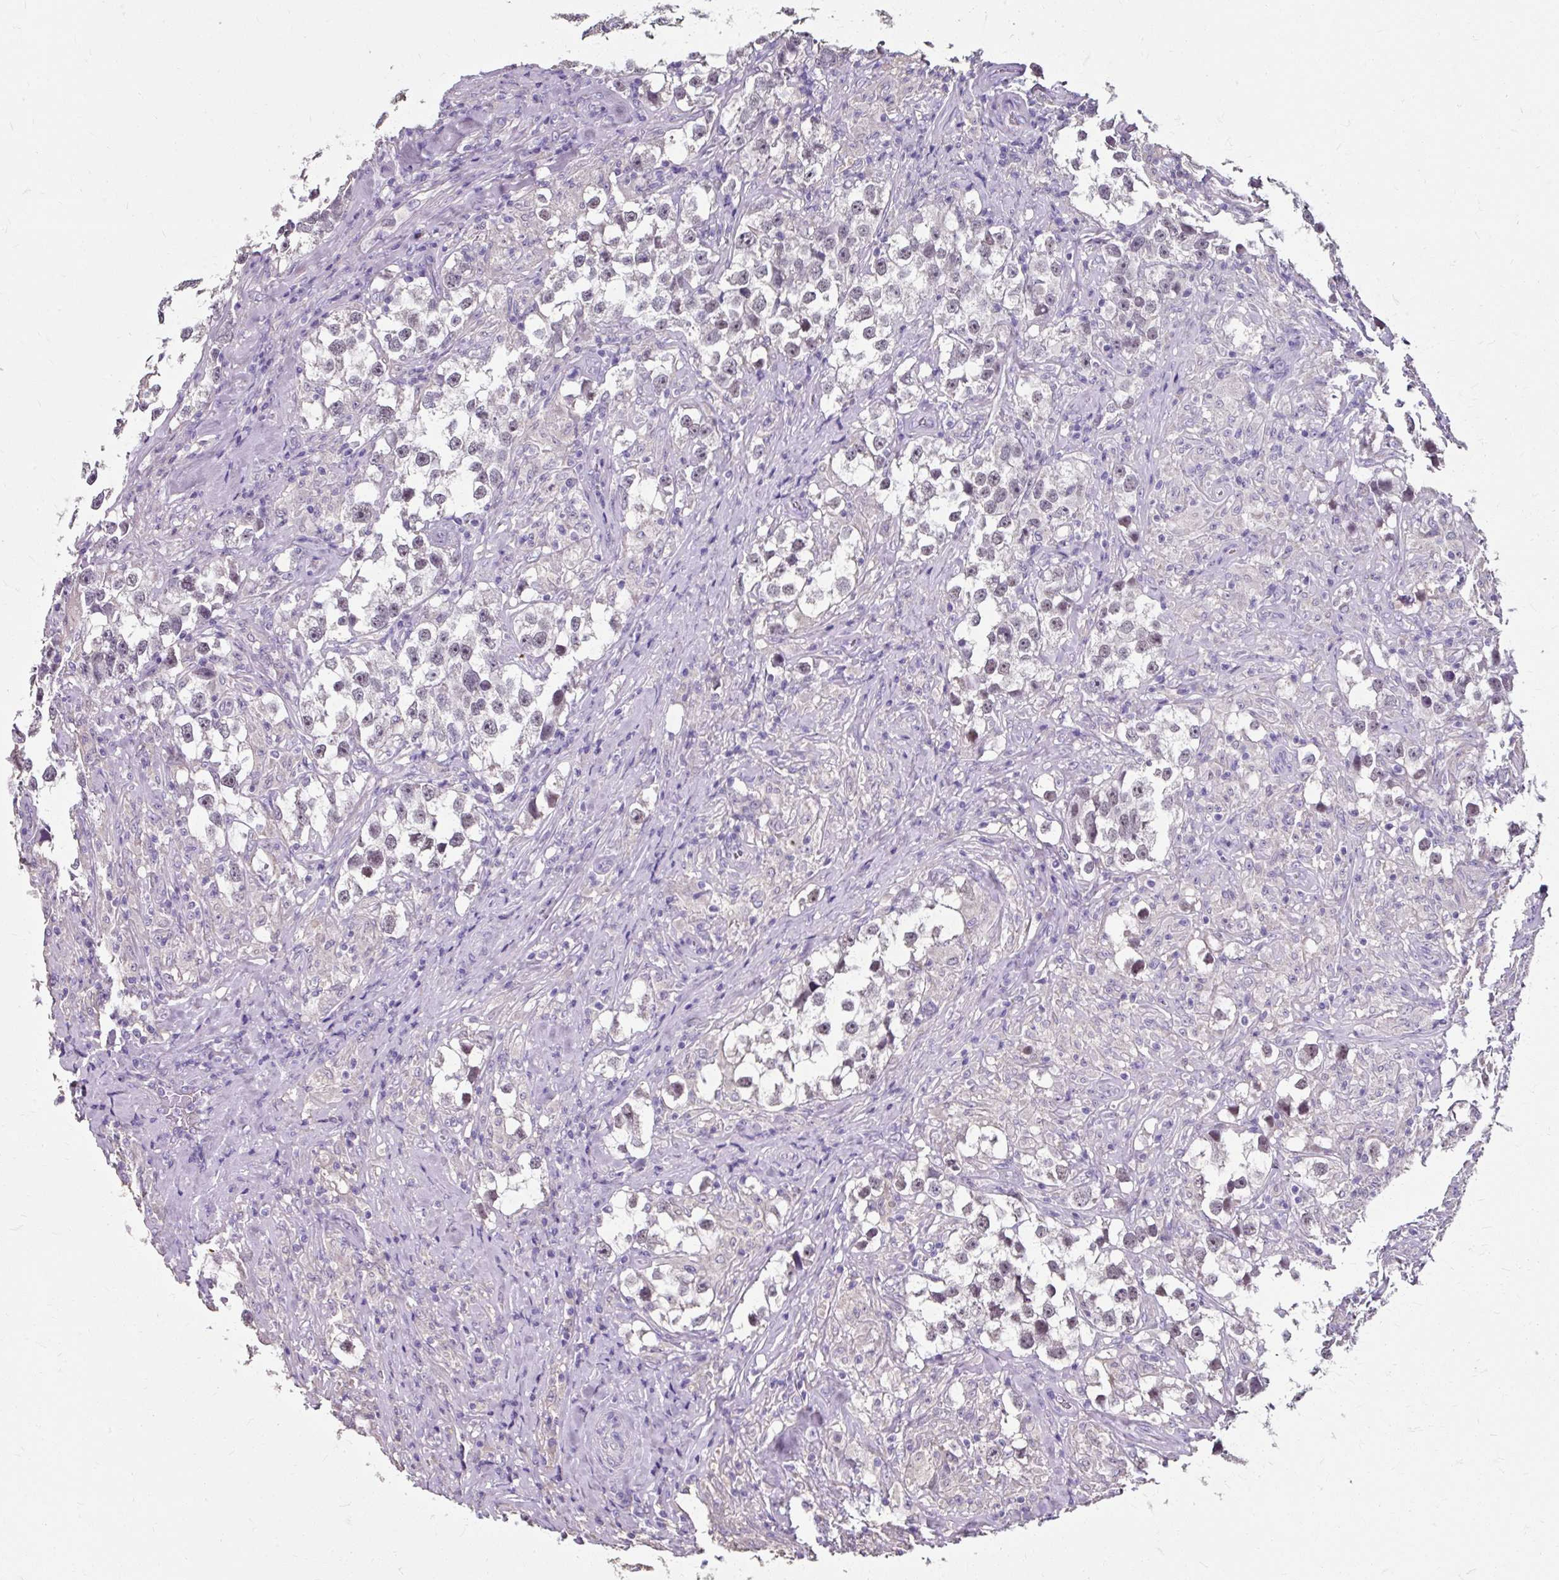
{"staining": {"intensity": "weak", "quantity": "25%-75%", "location": "nuclear"}, "tissue": "testis cancer", "cell_type": "Tumor cells", "image_type": "cancer", "snomed": [{"axis": "morphology", "description": "Seminoma, NOS"}, {"axis": "topography", "description": "Testis"}], "caption": "Protein expression analysis of seminoma (testis) exhibits weak nuclear expression in approximately 25%-75% of tumor cells. Using DAB (brown) and hematoxylin (blue) stains, captured at high magnification using brightfield microscopy.", "gene": "KLHL24", "patient": {"sex": "male", "age": 46}}